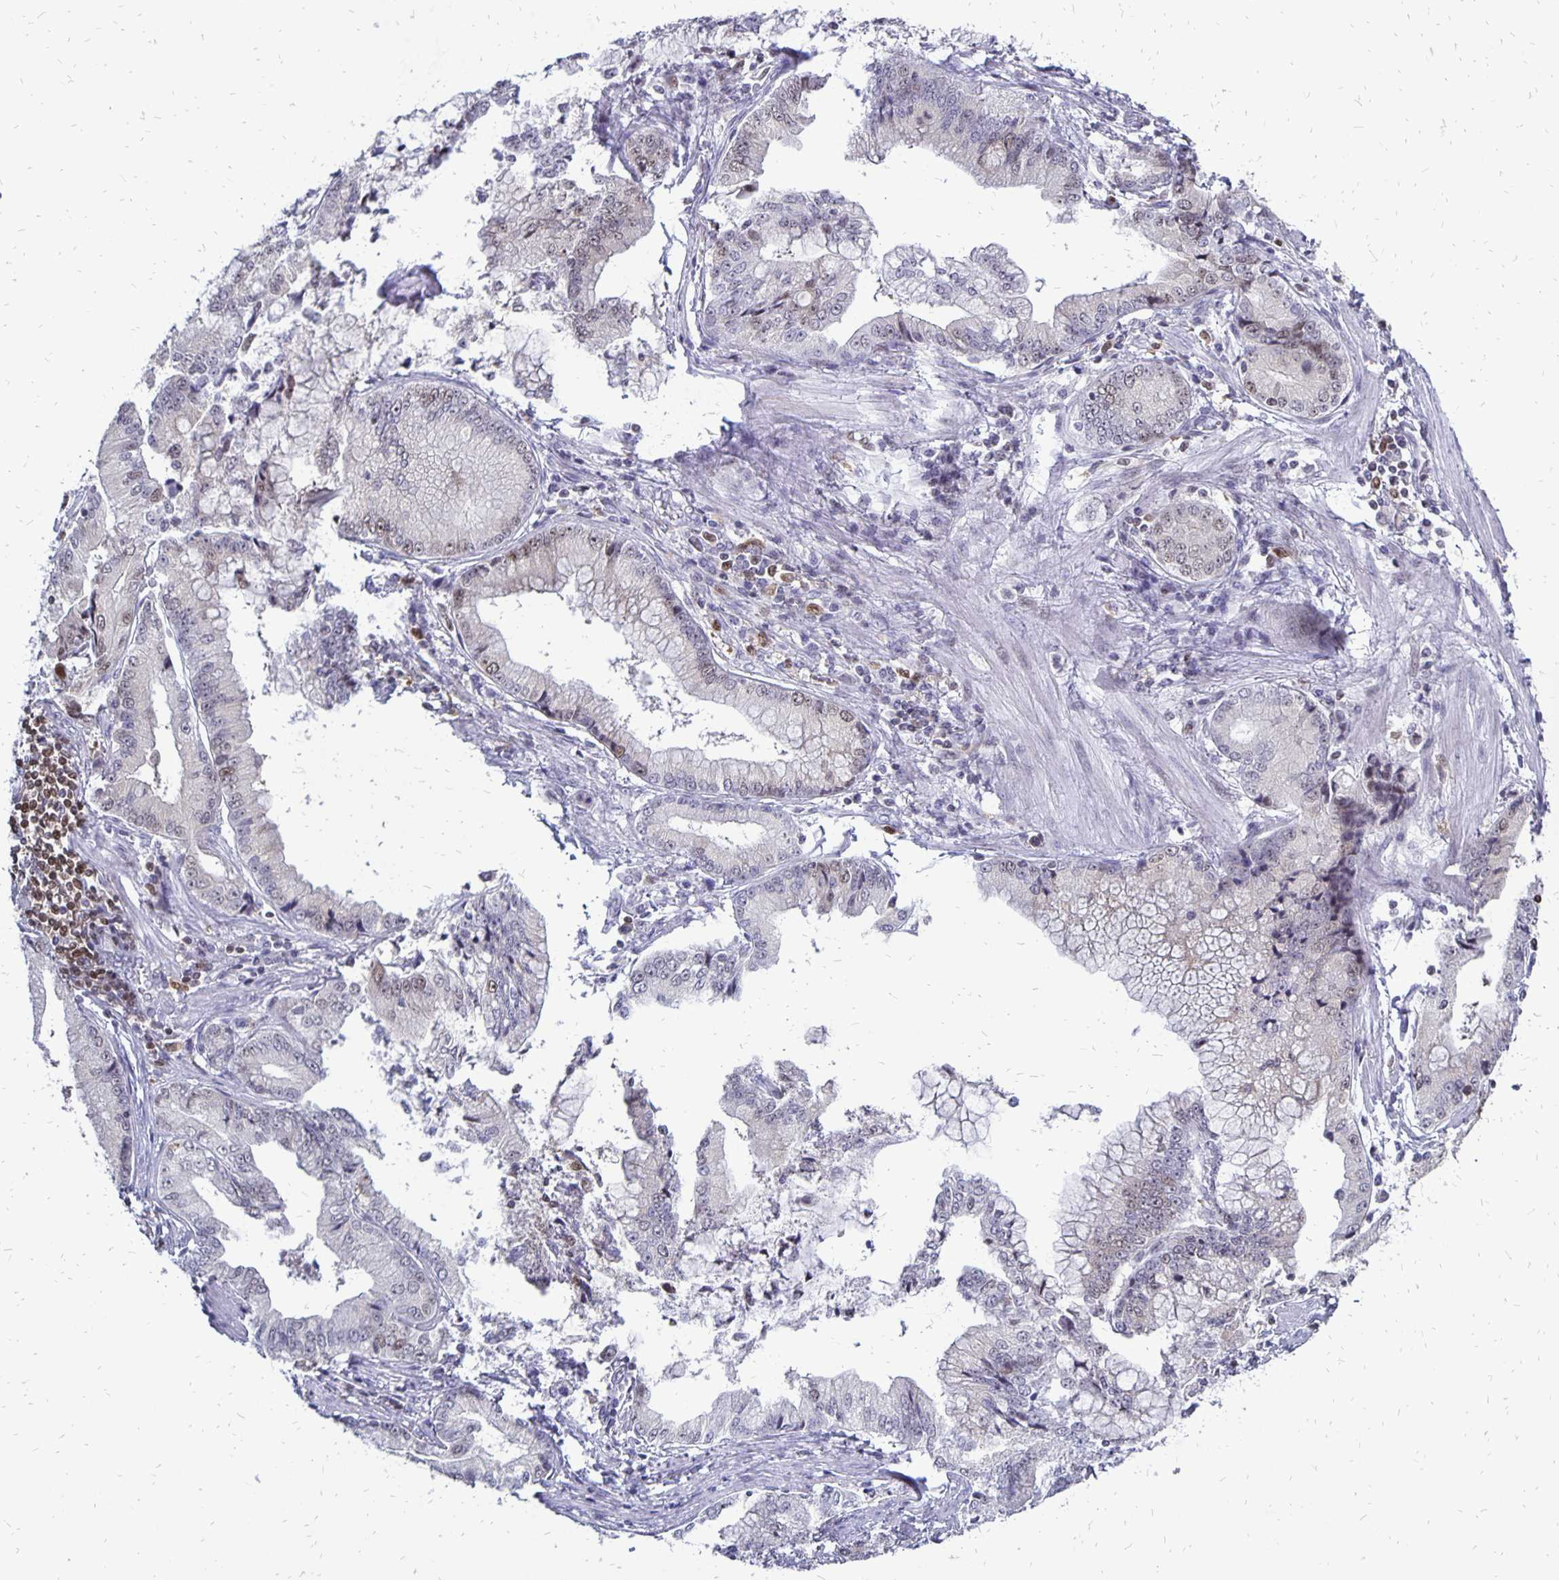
{"staining": {"intensity": "weak", "quantity": "<25%", "location": "nuclear"}, "tissue": "stomach cancer", "cell_type": "Tumor cells", "image_type": "cancer", "snomed": [{"axis": "morphology", "description": "Adenocarcinoma, NOS"}, {"axis": "topography", "description": "Stomach, upper"}], "caption": "A photomicrograph of human stomach cancer is negative for staining in tumor cells.", "gene": "DCK", "patient": {"sex": "female", "age": 74}}